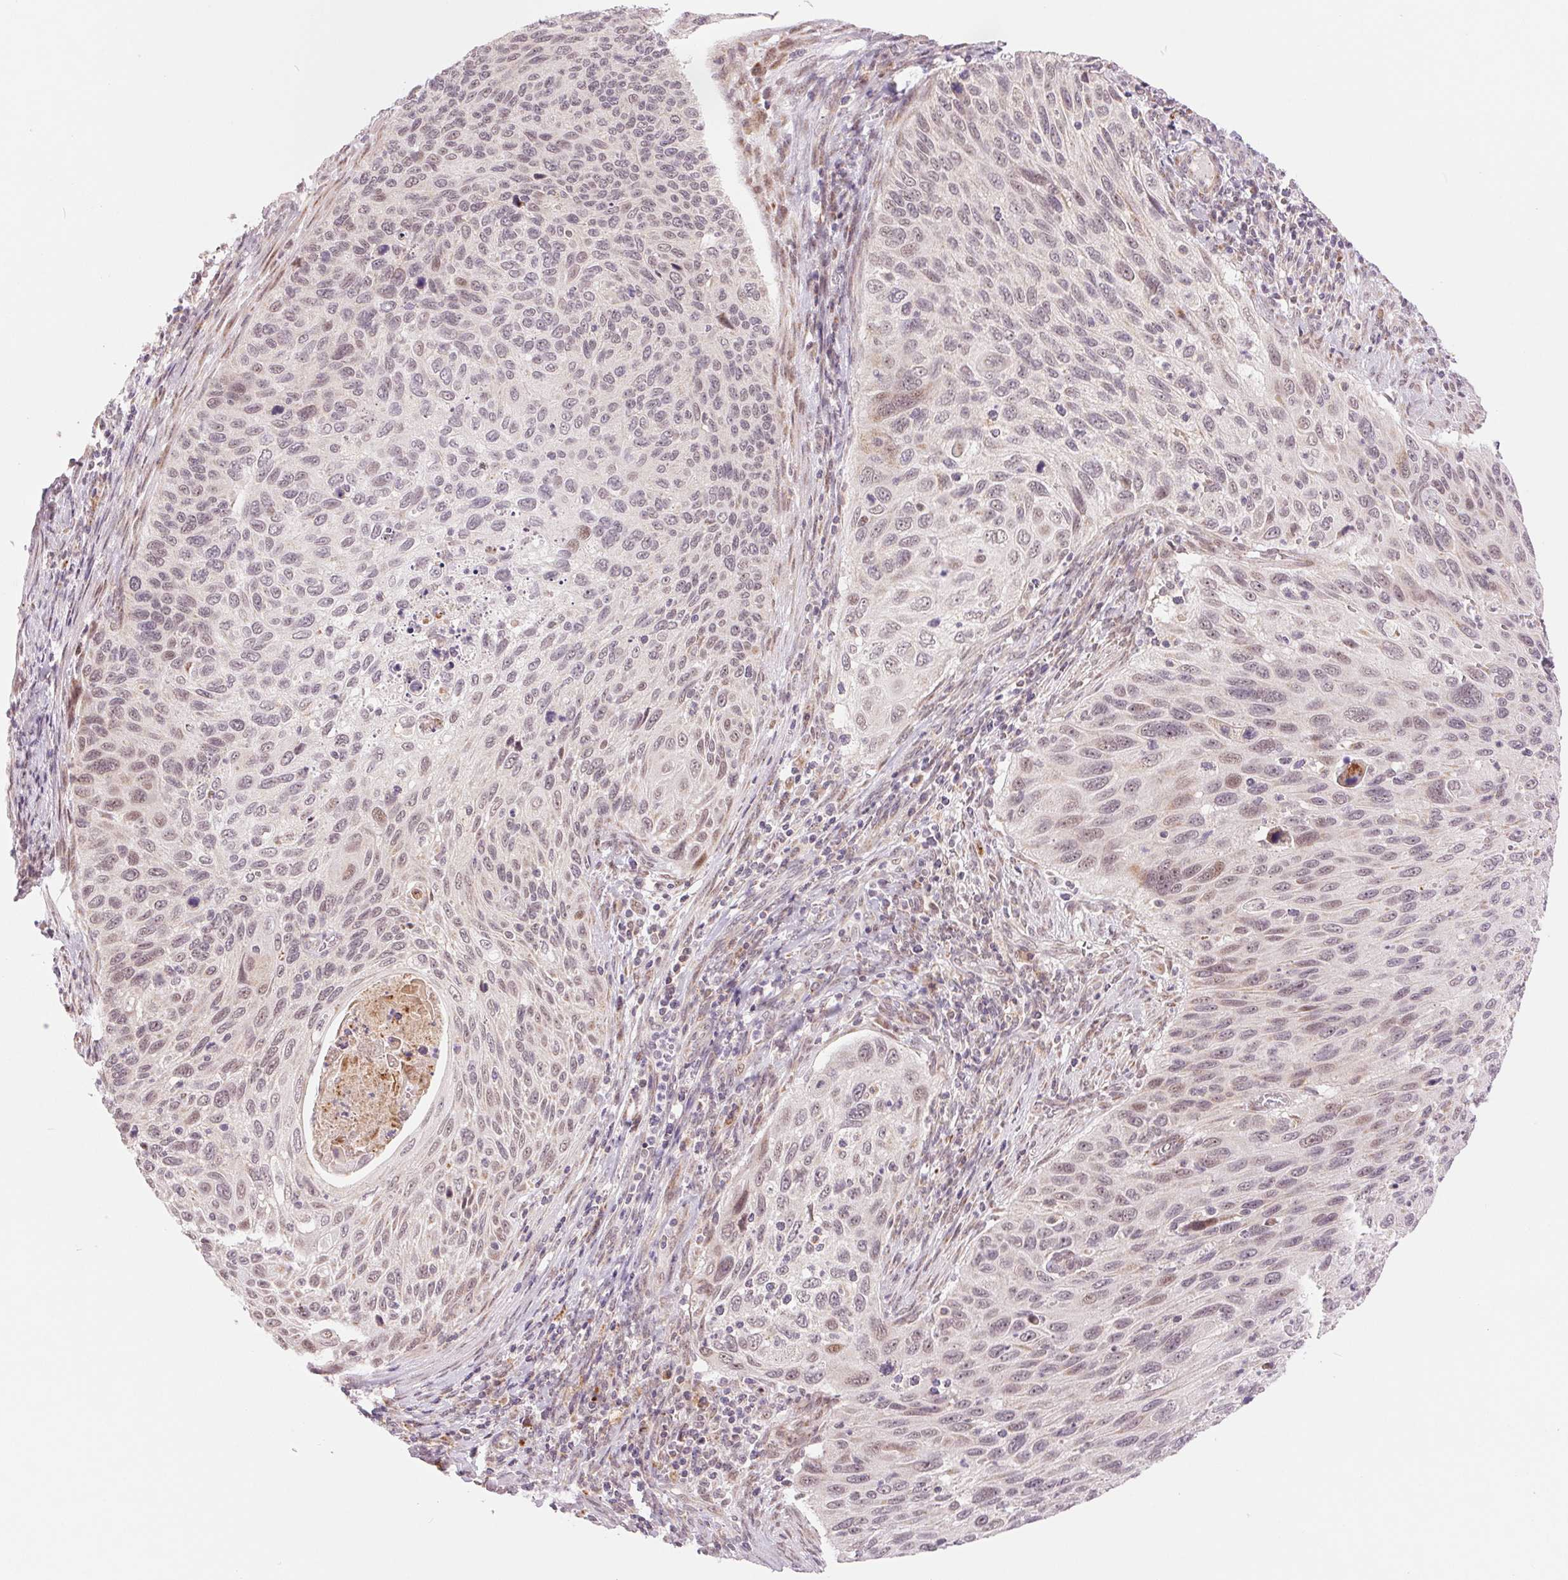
{"staining": {"intensity": "negative", "quantity": "none", "location": "none"}, "tissue": "cervical cancer", "cell_type": "Tumor cells", "image_type": "cancer", "snomed": [{"axis": "morphology", "description": "Squamous cell carcinoma, NOS"}, {"axis": "topography", "description": "Cervix"}], "caption": "The image exhibits no staining of tumor cells in cervical cancer (squamous cell carcinoma). (Stains: DAB (3,3'-diaminobenzidine) immunohistochemistry (IHC) with hematoxylin counter stain, Microscopy: brightfield microscopy at high magnification).", "gene": "ARHGAP32", "patient": {"sex": "female", "age": 70}}